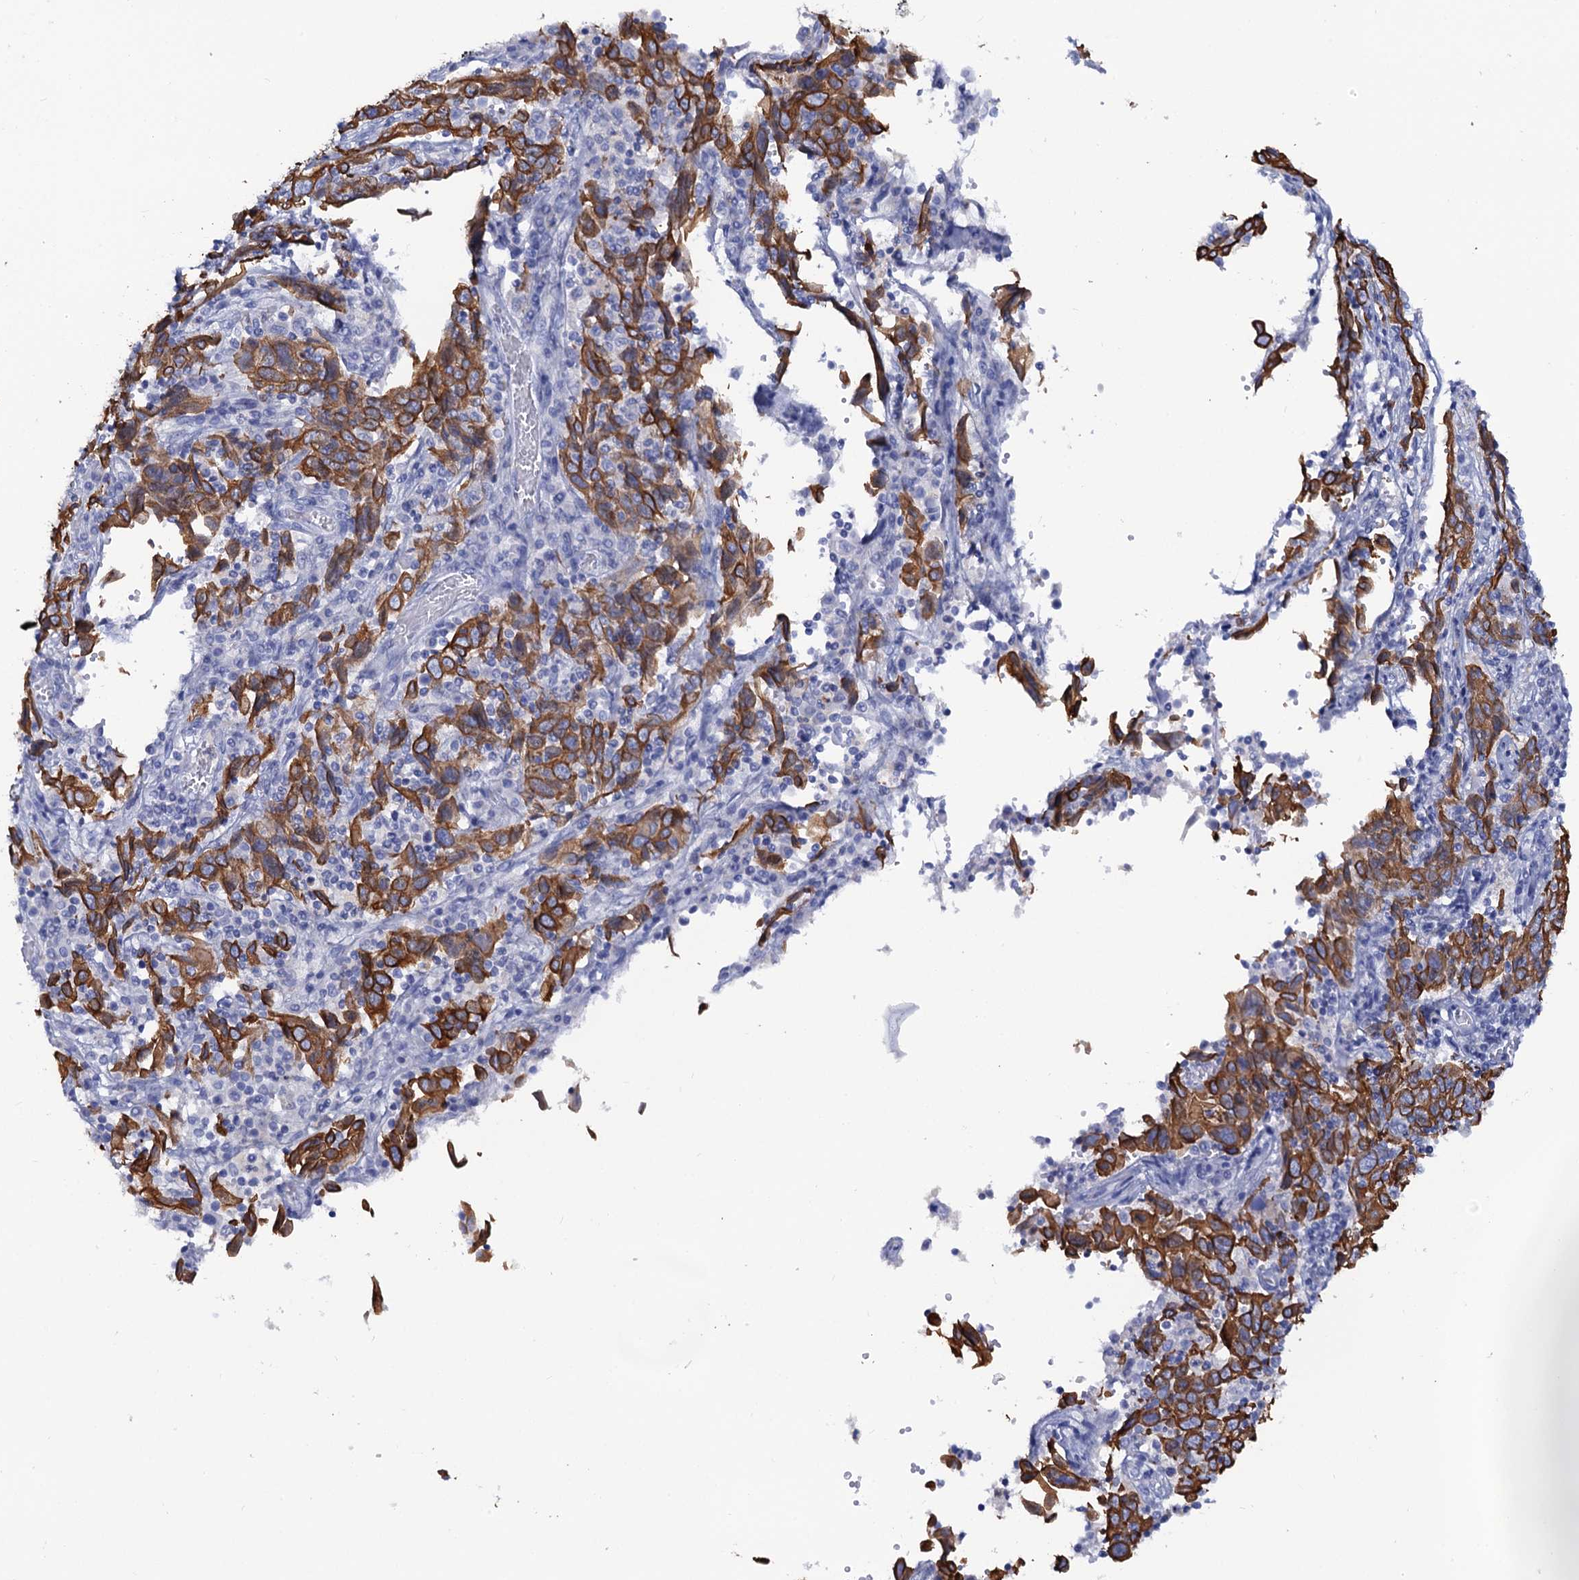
{"staining": {"intensity": "moderate", "quantity": ">75%", "location": "cytoplasmic/membranous"}, "tissue": "cervical cancer", "cell_type": "Tumor cells", "image_type": "cancer", "snomed": [{"axis": "morphology", "description": "Squamous cell carcinoma, NOS"}, {"axis": "topography", "description": "Cervix"}], "caption": "Cervical cancer stained for a protein (brown) displays moderate cytoplasmic/membranous positive staining in approximately >75% of tumor cells.", "gene": "RAB3IP", "patient": {"sex": "female", "age": 46}}